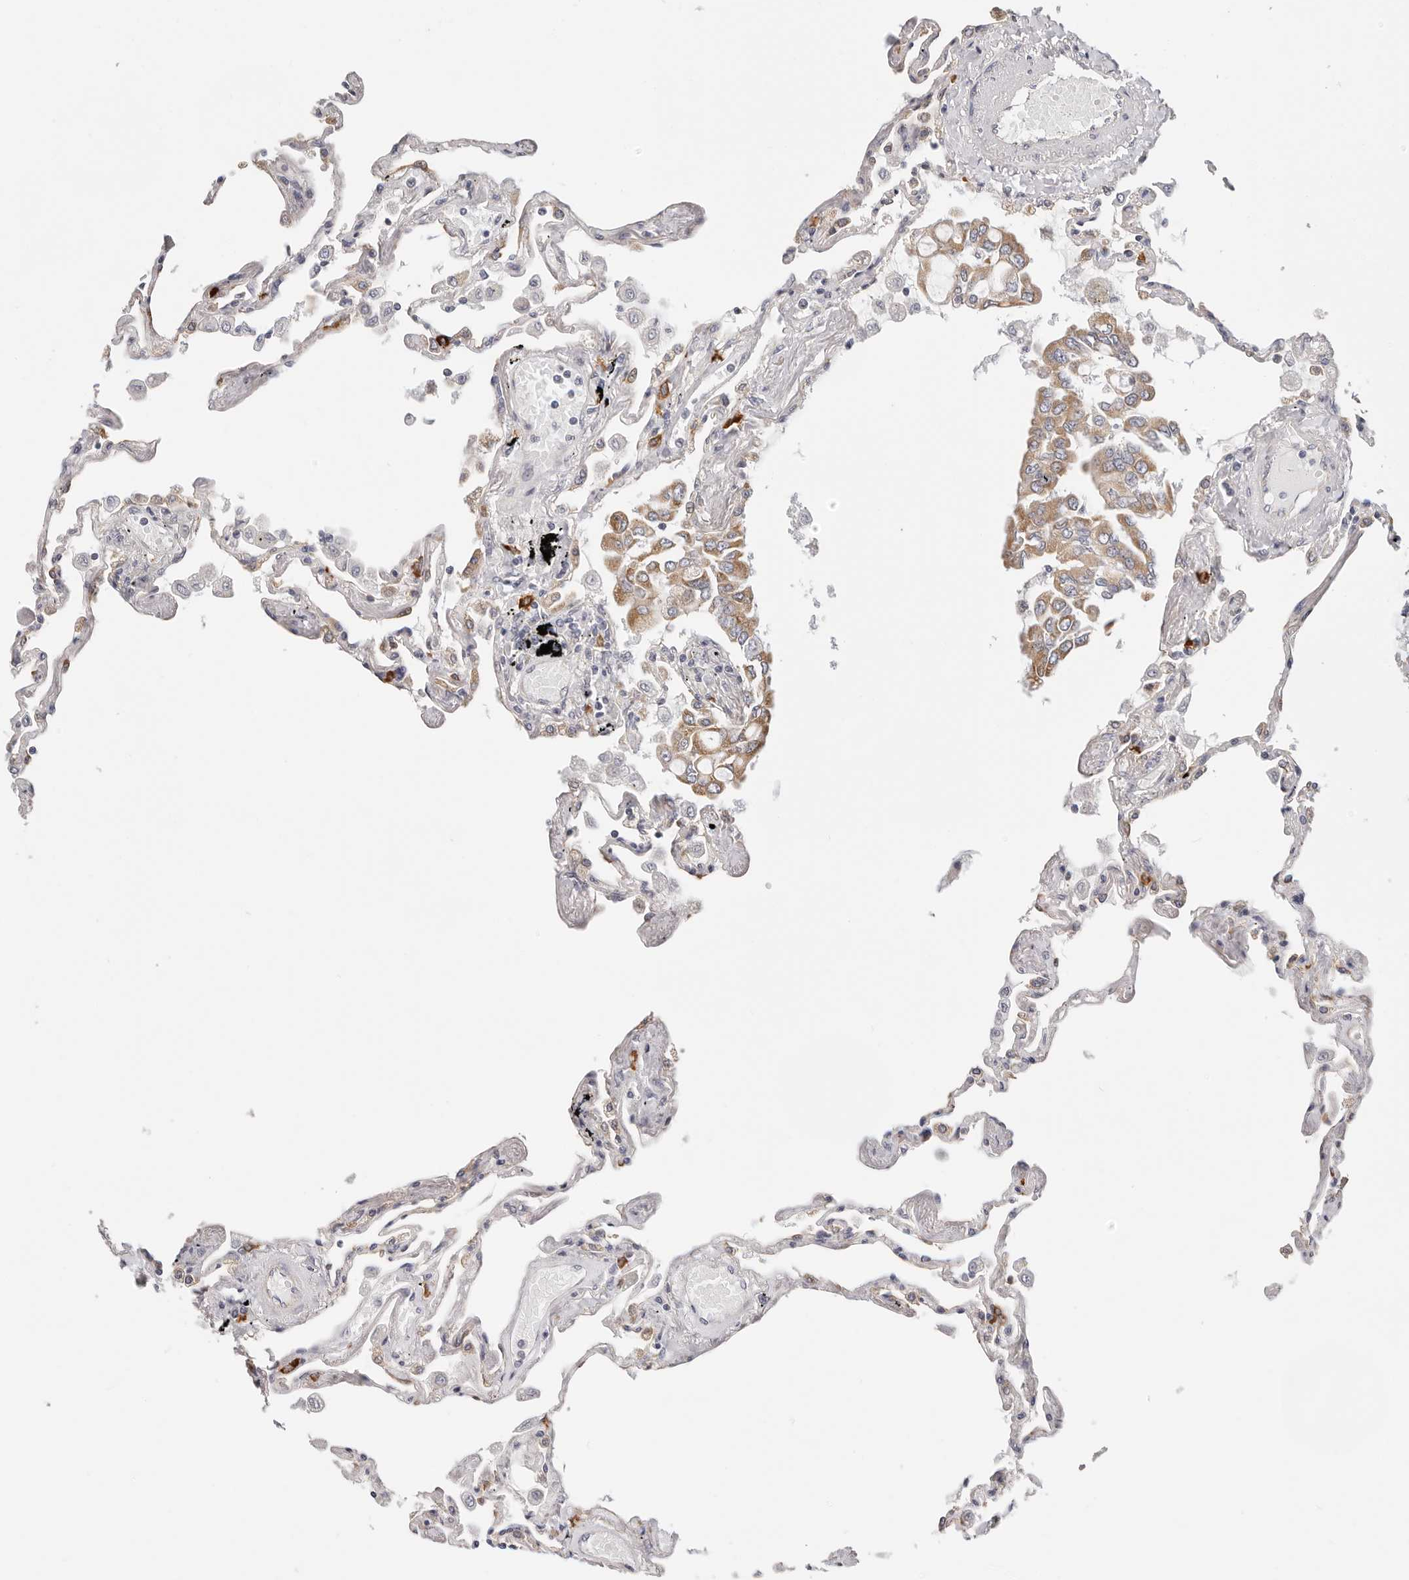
{"staining": {"intensity": "weak", "quantity": "25%-75%", "location": "cytoplasmic/membranous"}, "tissue": "lung", "cell_type": "Alveolar cells", "image_type": "normal", "snomed": [{"axis": "morphology", "description": "Normal tissue, NOS"}, {"axis": "topography", "description": "Lung"}], "caption": "Immunohistochemical staining of normal human lung reveals 25%-75% levels of weak cytoplasmic/membranous protein expression in approximately 25%-75% of alveolar cells. (brown staining indicates protein expression, while blue staining denotes nuclei).", "gene": "AFDN", "patient": {"sex": "female", "age": 67}}